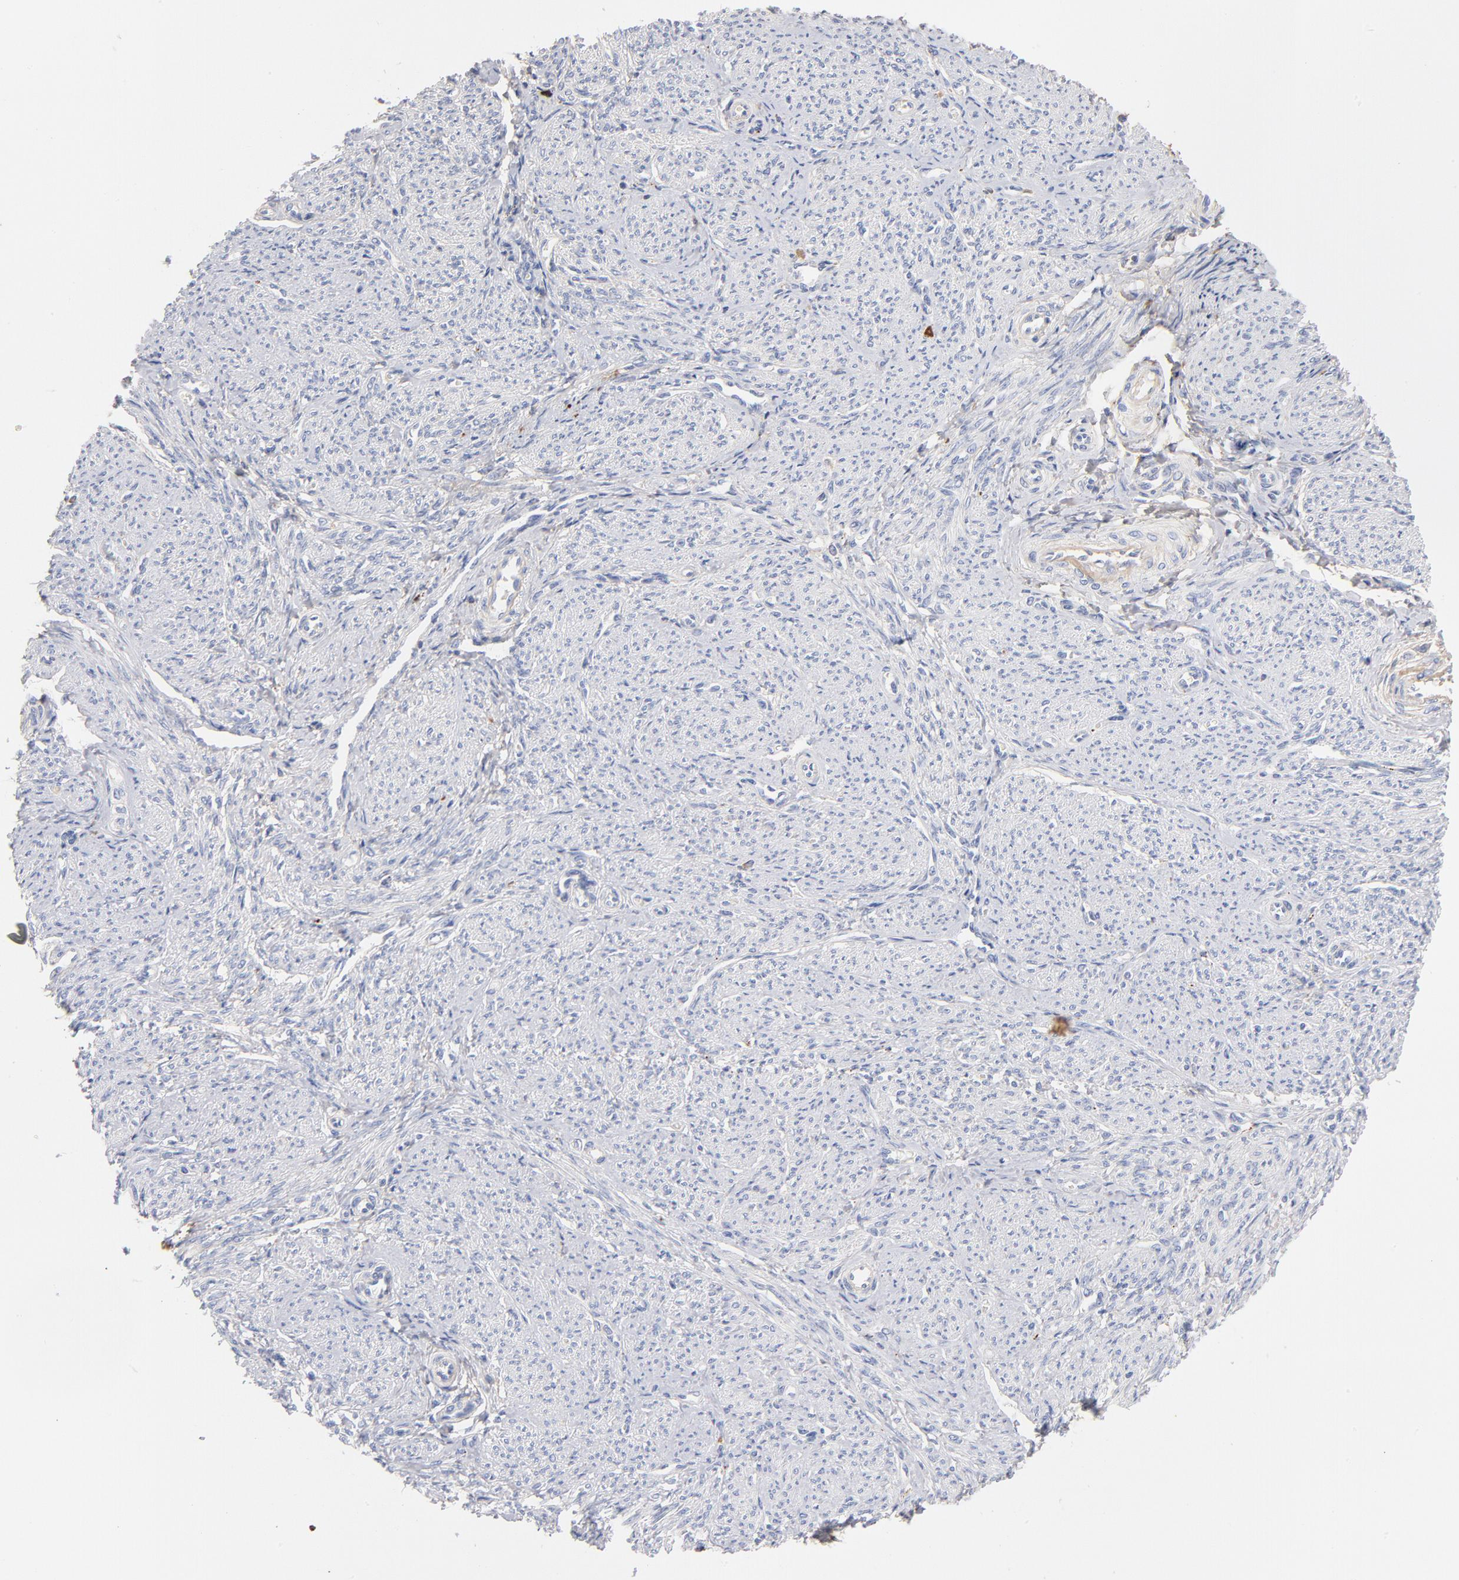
{"staining": {"intensity": "negative", "quantity": "none", "location": "none"}, "tissue": "smooth muscle", "cell_type": "Smooth muscle cells", "image_type": "normal", "snomed": [{"axis": "morphology", "description": "Normal tissue, NOS"}, {"axis": "topography", "description": "Smooth muscle"}], "caption": "DAB immunohistochemical staining of unremarkable human smooth muscle reveals no significant staining in smooth muscle cells.", "gene": "C3", "patient": {"sex": "female", "age": 65}}